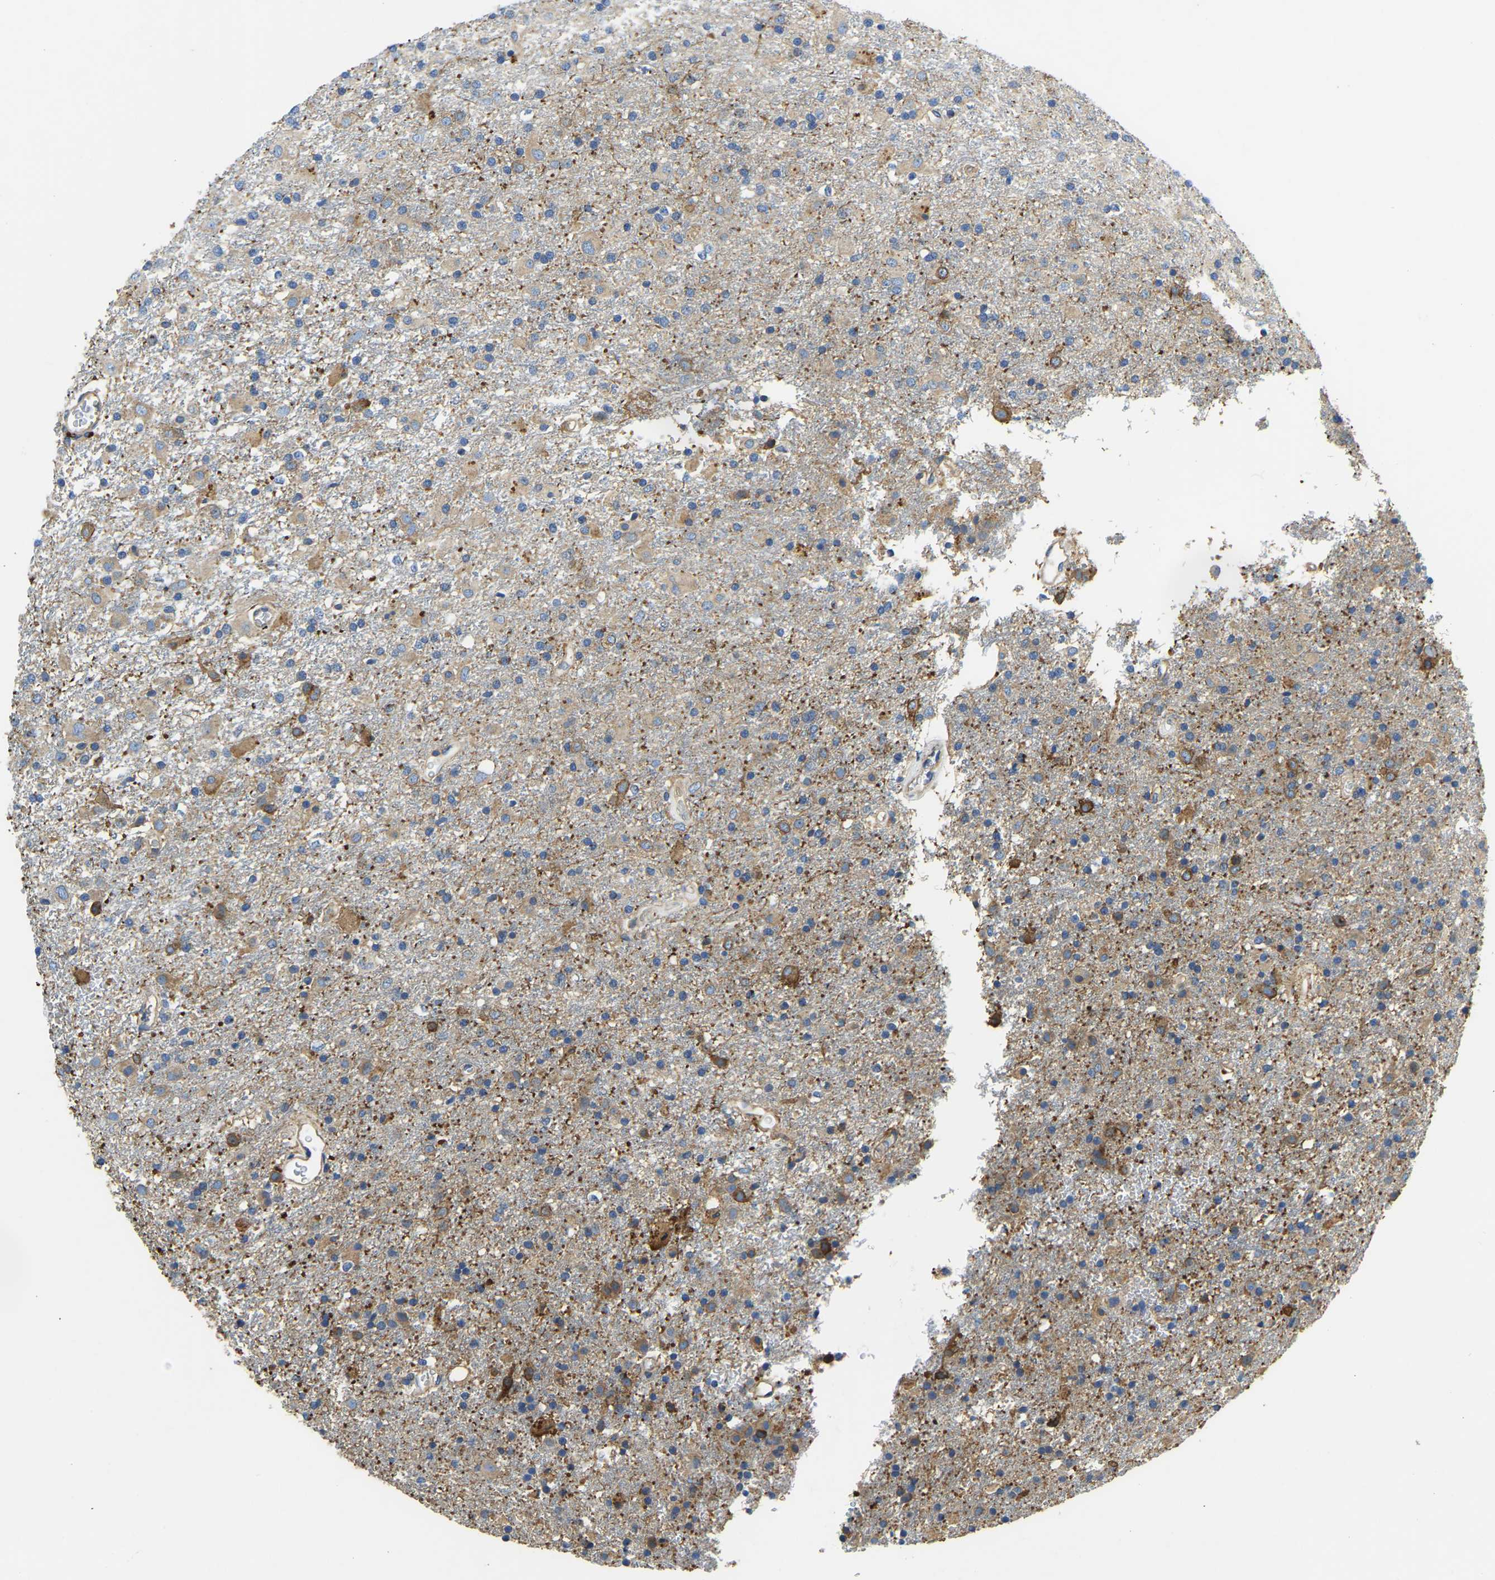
{"staining": {"intensity": "moderate", "quantity": ">75%", "location": "cytoplasmic/membranous"}, "tissue": "glioma", "cell_type": "Tumor cells", "image_type": "cancer", "snomed": [{"axis": "morphology", "description": "Glioma, malignant, Low grade"}, {"axis": "topography", "description": "Brain"}], "caption": "Immunohistochemical staining of malignant glioma (low-grade) exhibits moderate cytoplasmic/membranous protein expression in approximately >75% of tumor cells.", "gene": "STAT2", "patient": {"sex": "male", "age": 65}}